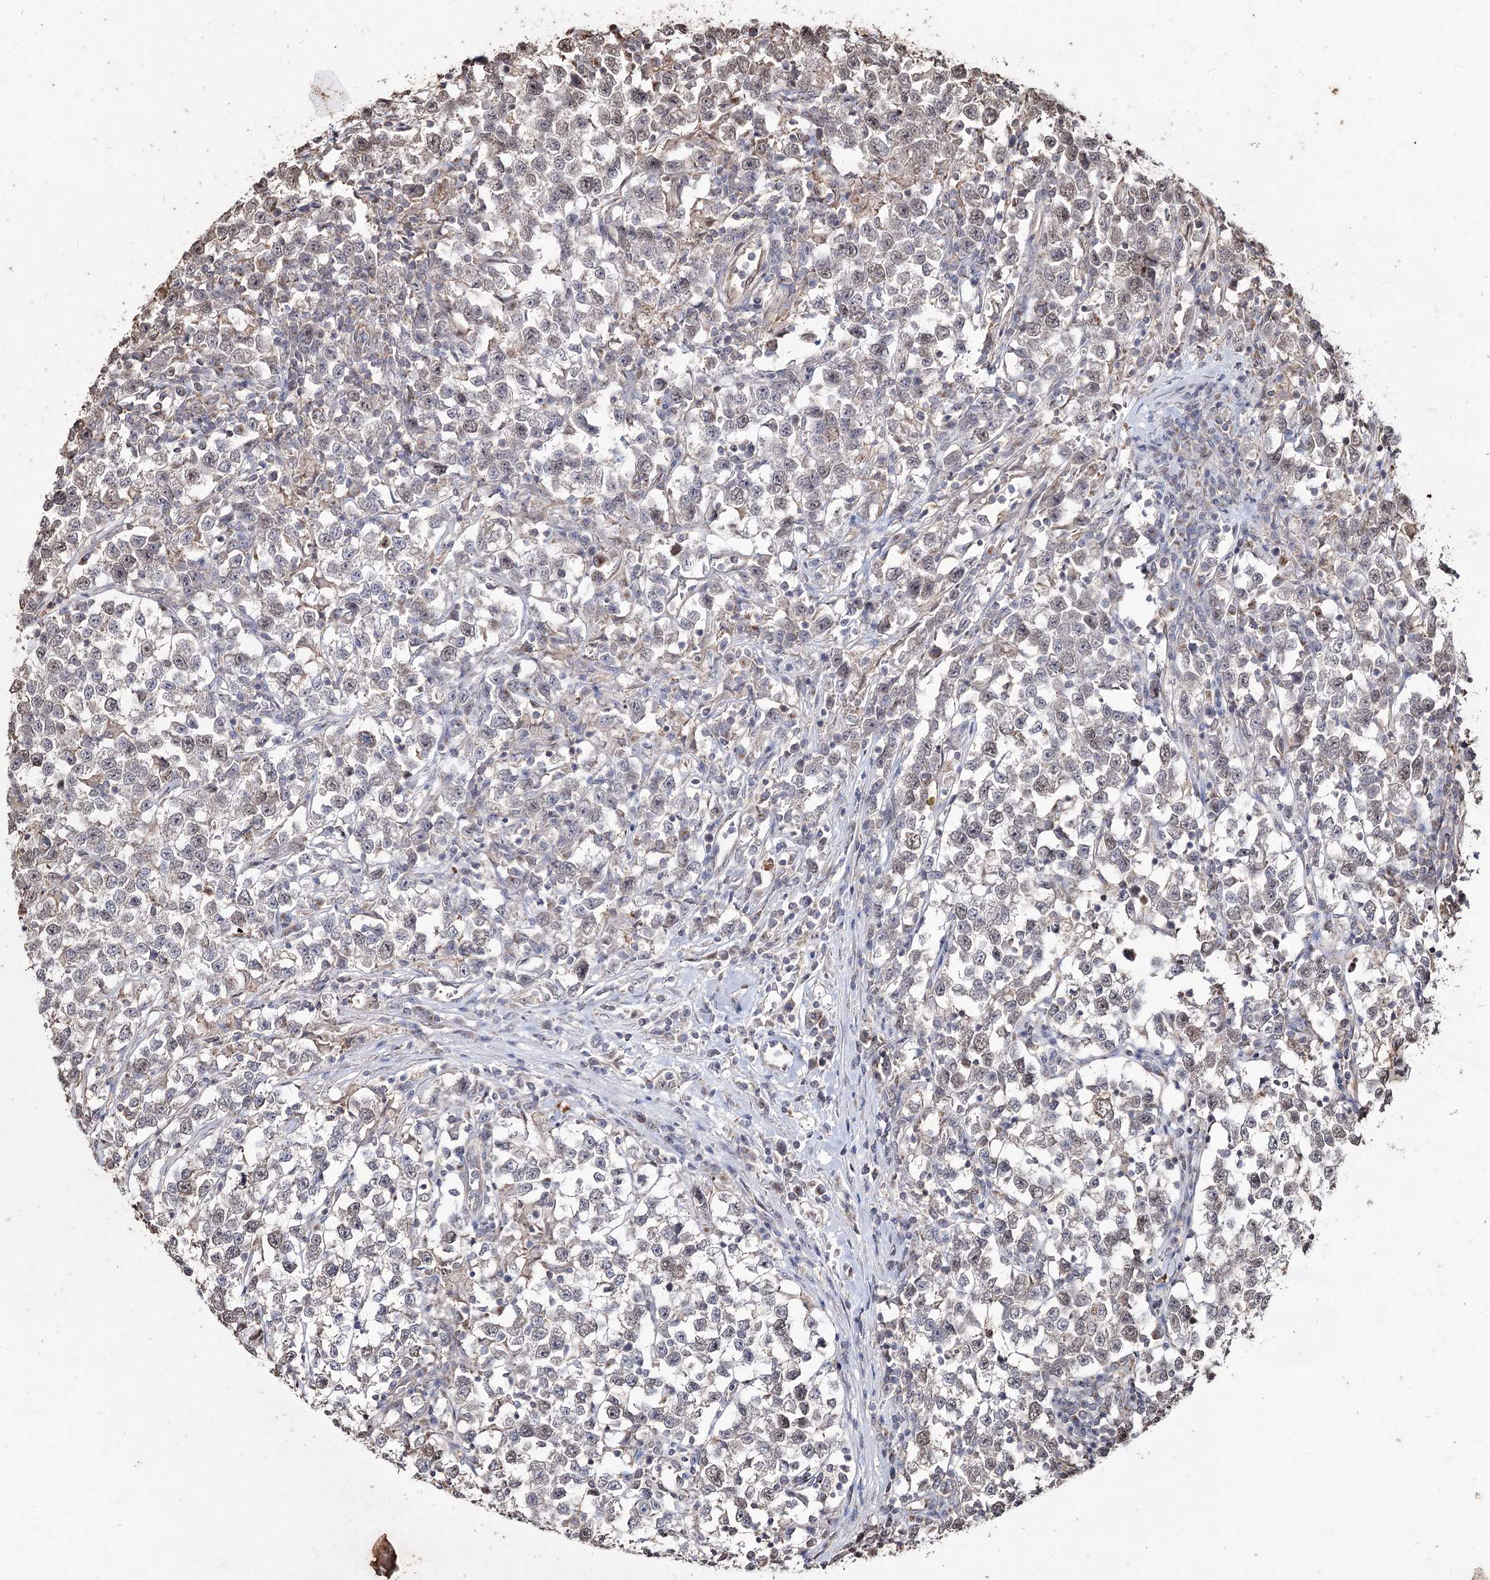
{"staining": {"intensity": "weak", "quantity": "<25%", "location": "nuclear"}, "tissue": "testis cancer", "cell_type": "Tumor cells", "image_type": "cancer", "snomed": [{"axis": "morphology", "description": "Normal tissue, NOS"}, {"axis": "morphology", "description": "Seminoma, NOS"}, {"axis": "topography", "description": "Testis"}], "caption": "This is an immunohistochemistry (IHC) image of human testis seminoma. There is no expression in tumor cells.", "gene": "PRC1", "patient": {"sex": "male", "age": 43}}